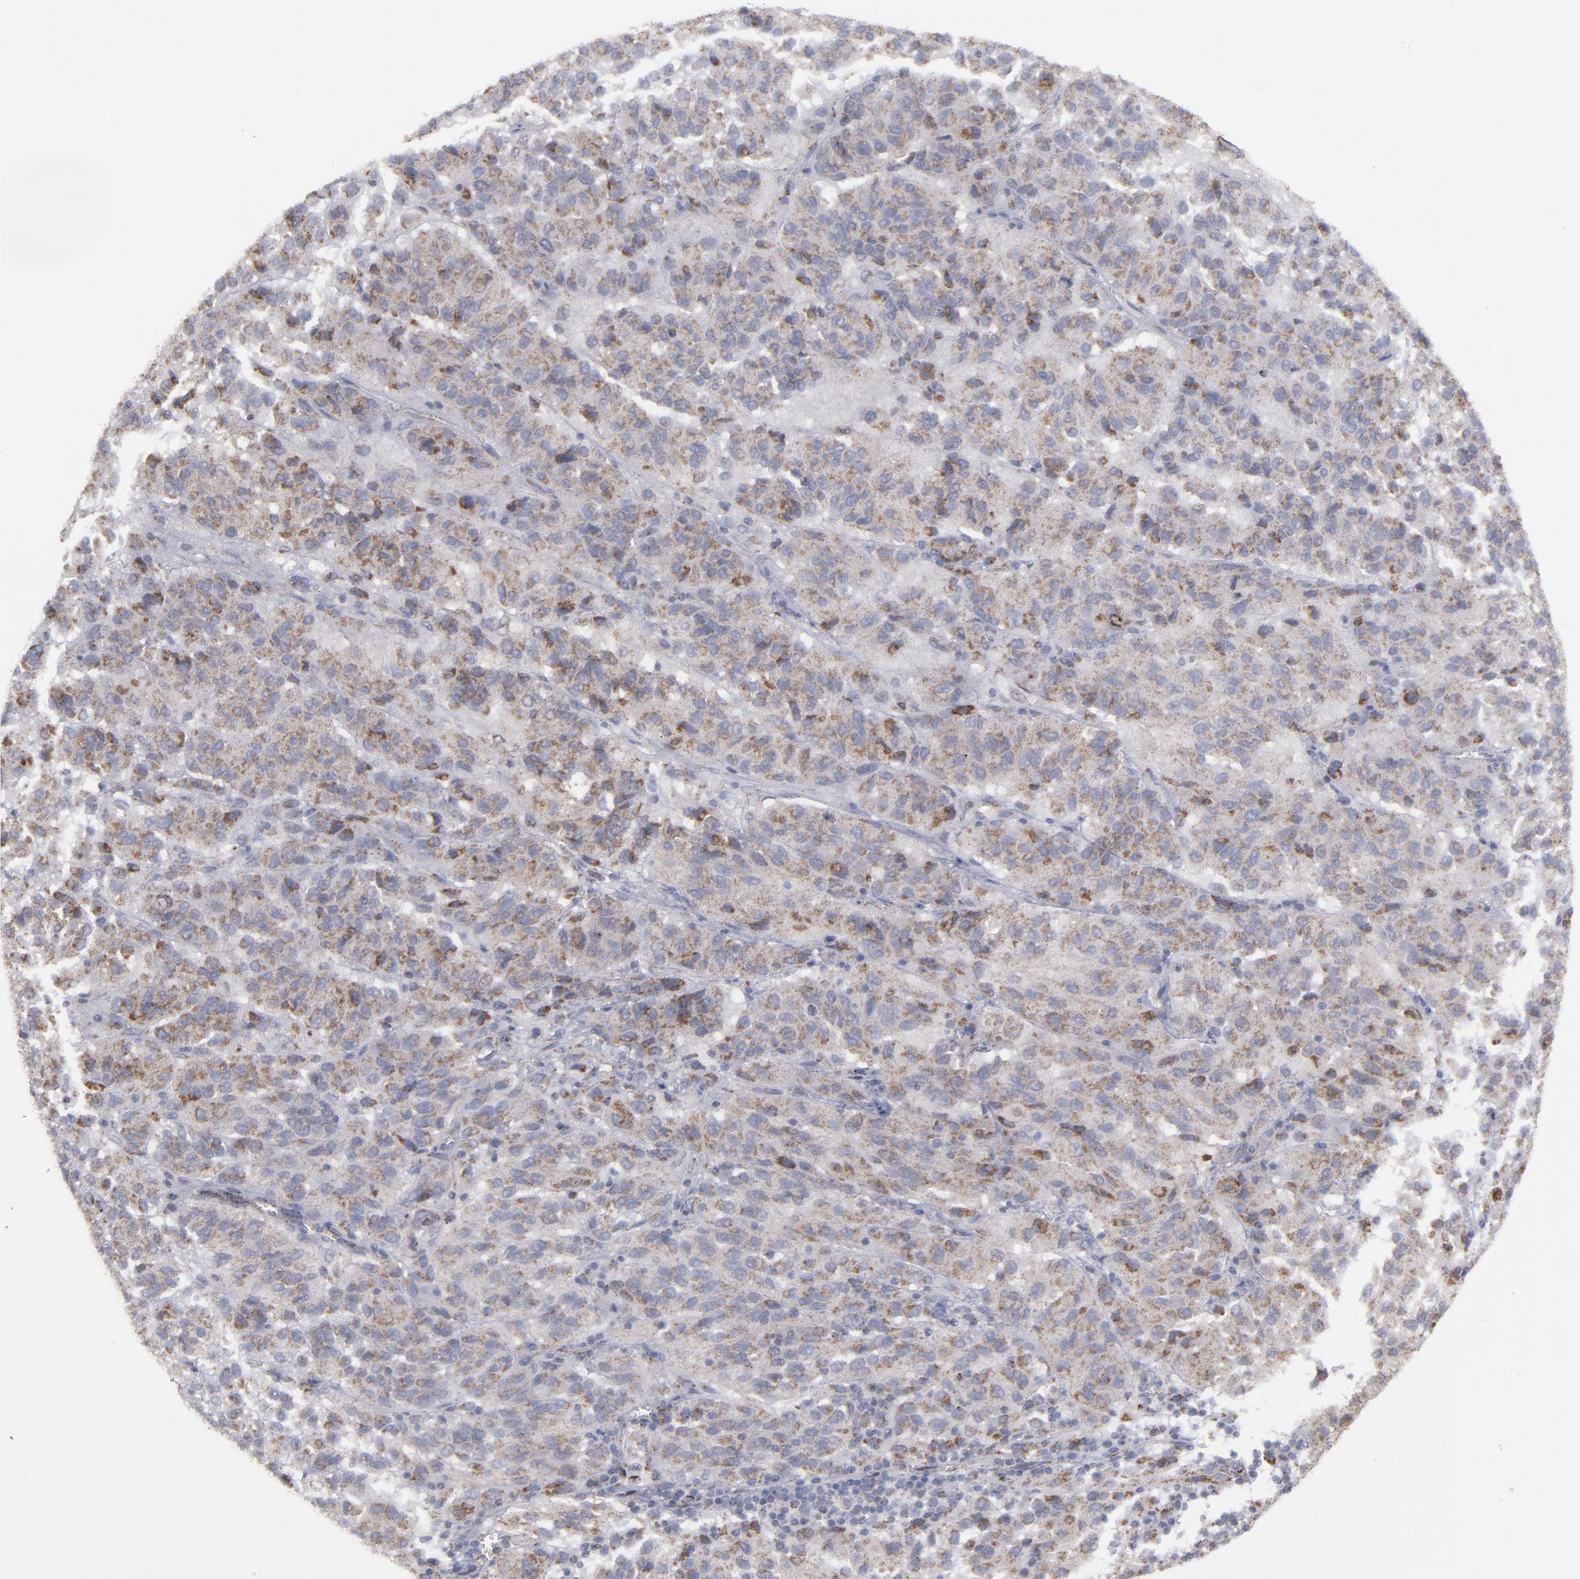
{"staining": {"intensity": "moderate", "quantity": ">75%", "location": "cytoplasmic/membranous"}, "tissue": "melanoma", "cell_type": "Tumor cells", "image_type": "cancer", "snomed": [{"axis": "morphology", "description": "Malignant melanoma, Metastatic site"}, {"axis": "topography", "description": "Lung"}], "caption": "Immunohistochemistry (DAB) staining of malignant melanoma (metastatic site) shows moderate cytoplasmic/membranous protein expression in about >75% of tumor cells. The protein is shown in brown color, while the nuclei are stained blue.", "gene": "MYOM2", "patient": {"sex": "male", "age": 64}}